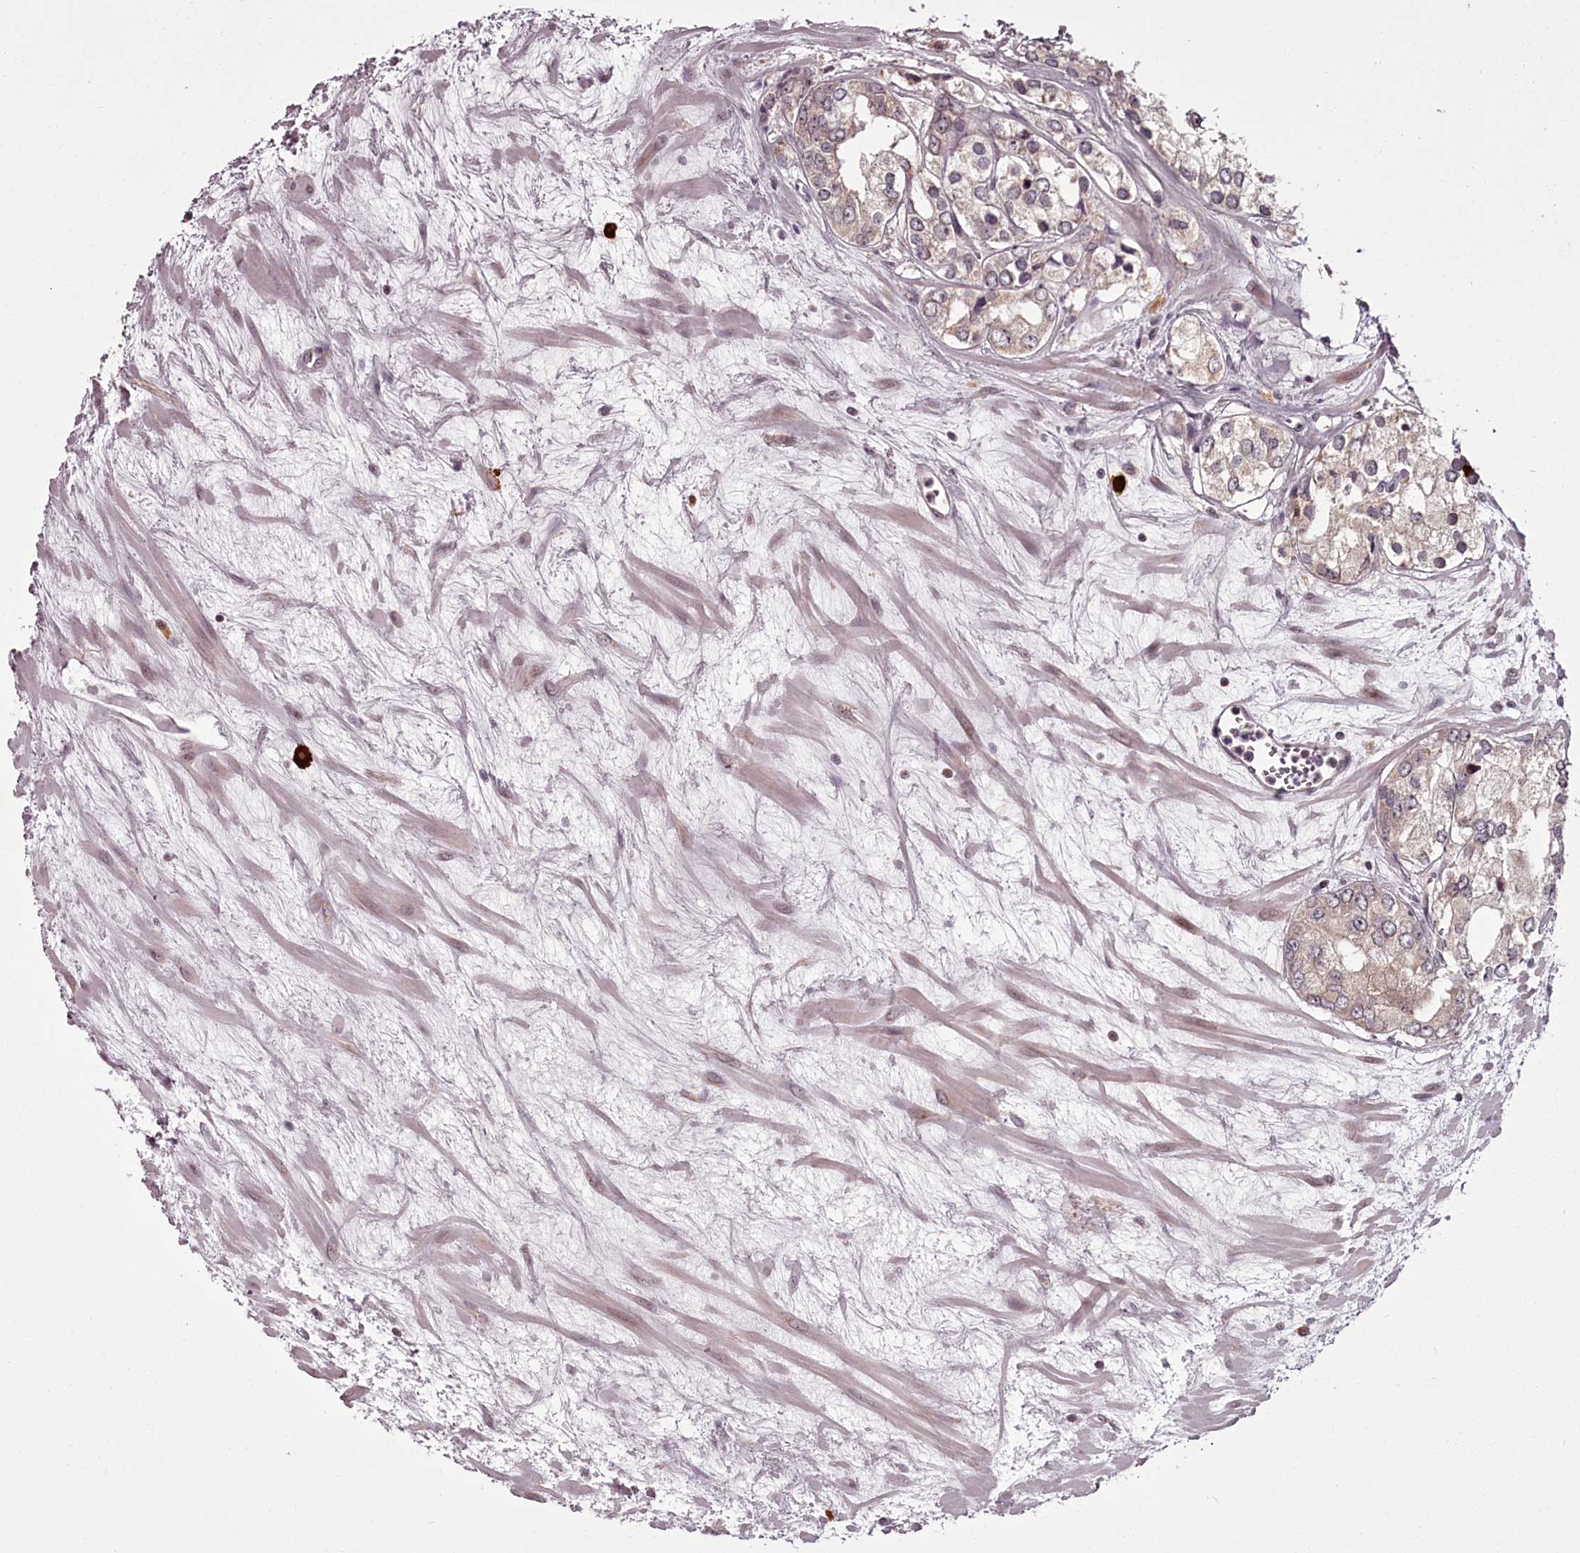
{"staining": {"intensity": "negative", "quantity": "none", "location": "none"}, "tissue": "prostate cancer", "cell_type": "Tumor cells", "image_type": "cancer", "snomed": [{"axis": "morphology", "description": "Adenocarcinoma, High grade"}, {"axis": "topography", "description": "Prostate"}], "caption": "Immunohistochemistry photomicrograph of human prostate cancer (high-grade adenocarcinoma) stained for a protein (brown), which exhibits no positivity in tumor cells. (Immunohistochemistry (ihc), brightfield microscopy, high magnification).", "gene": "CCDC92", "patient": {"sex": "male", "age": 66}}